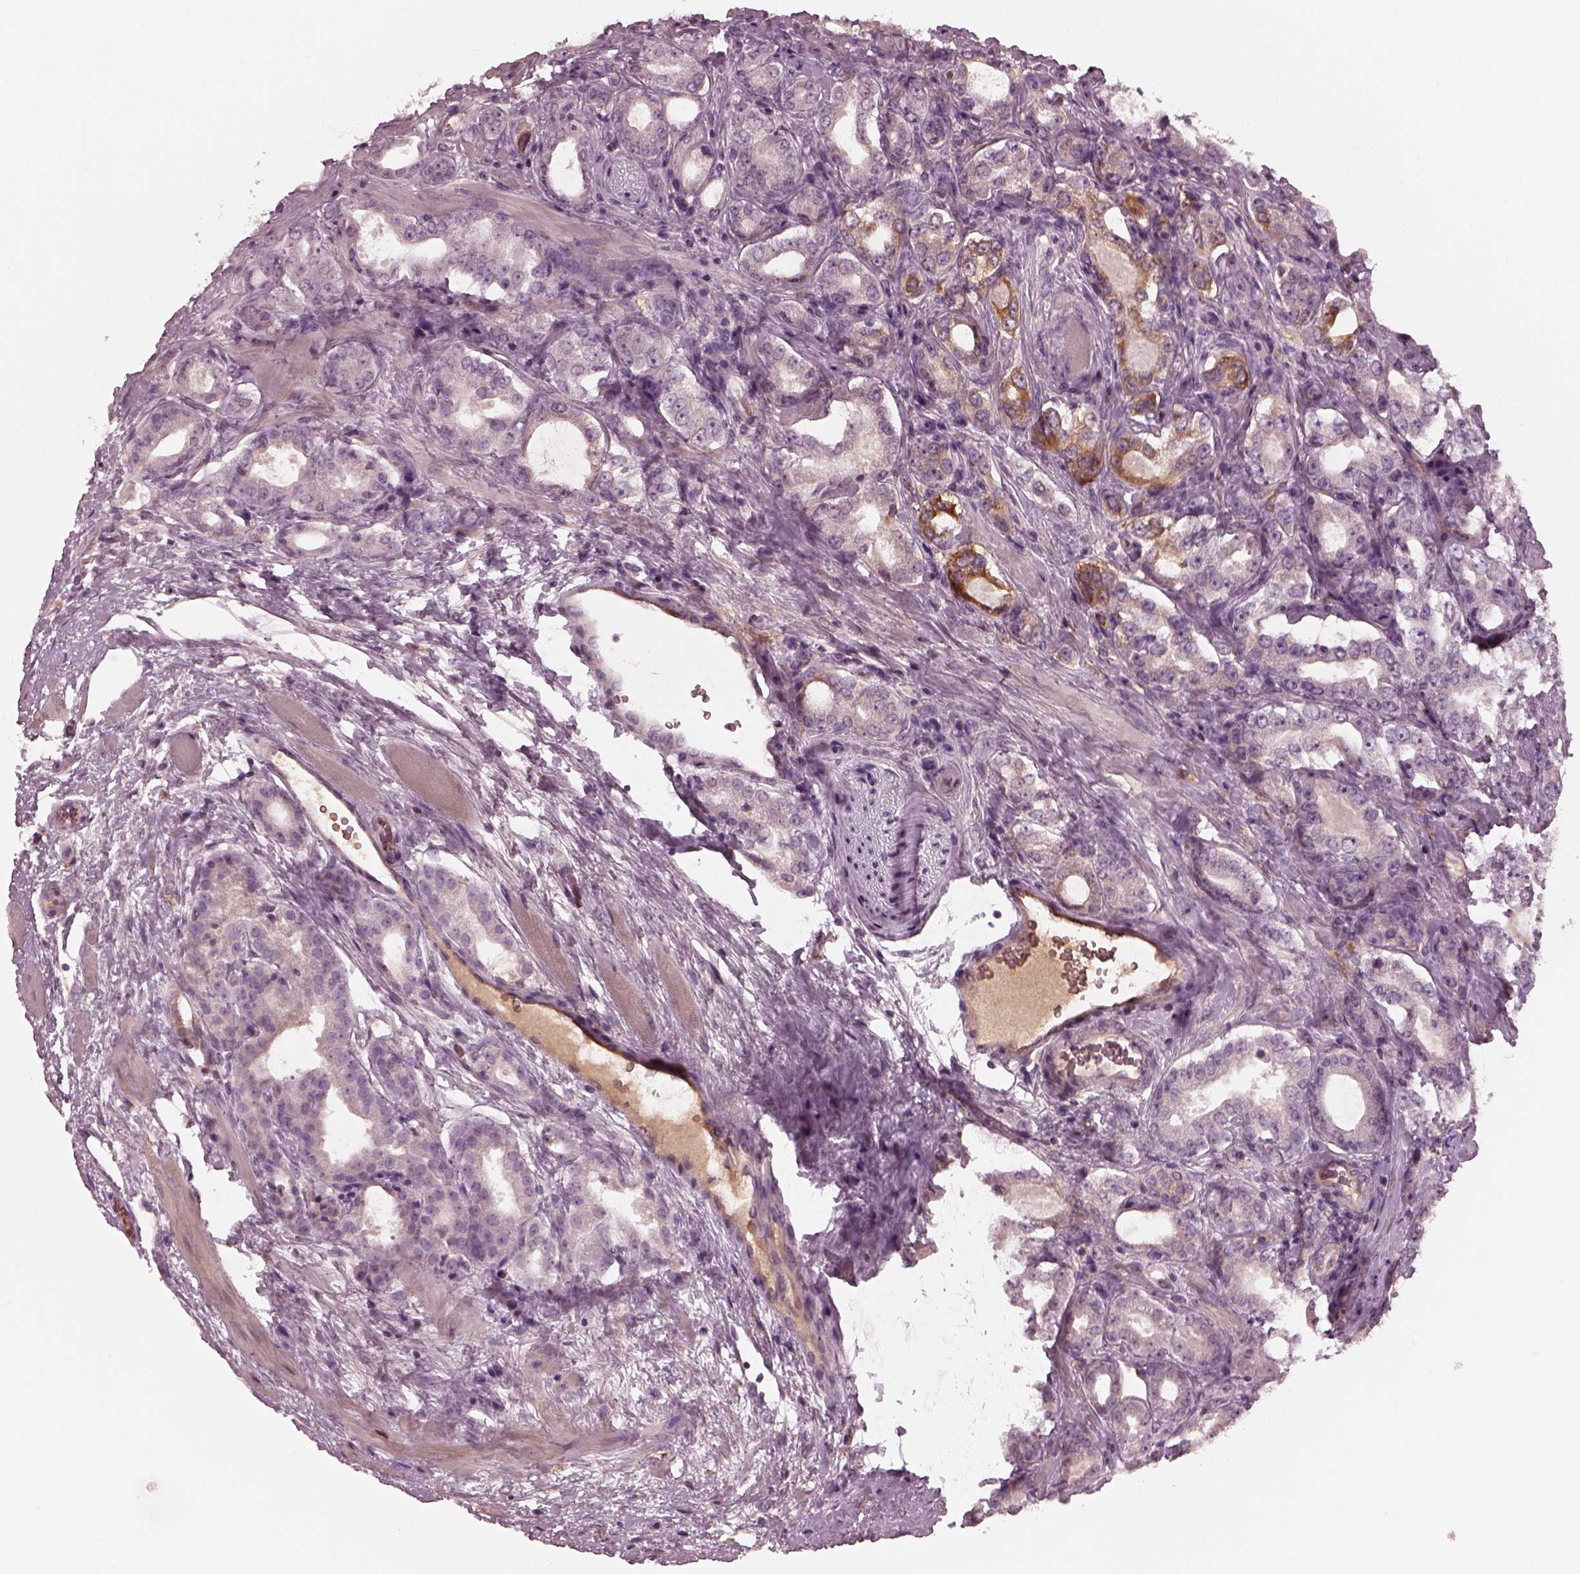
{"staining": {"intensity": "negative", "quantity": "none", "location": "none"}, "tissue": "prostate cancer", "cell_type": "Tumor cells", "image_type": "cancer", "snomed": [{"axis": "morphology", "description": "Adenocarcinoma, NOS"}, {"axis": "topography", "description": "Prostate"}], "caption": "Immunohistochemical staining of adenocarcinoma (prostate) demonstrates no significant positivity in tumor cells.", "gene": "PORCN", "patient": {"sex": "male", "age": 64}}